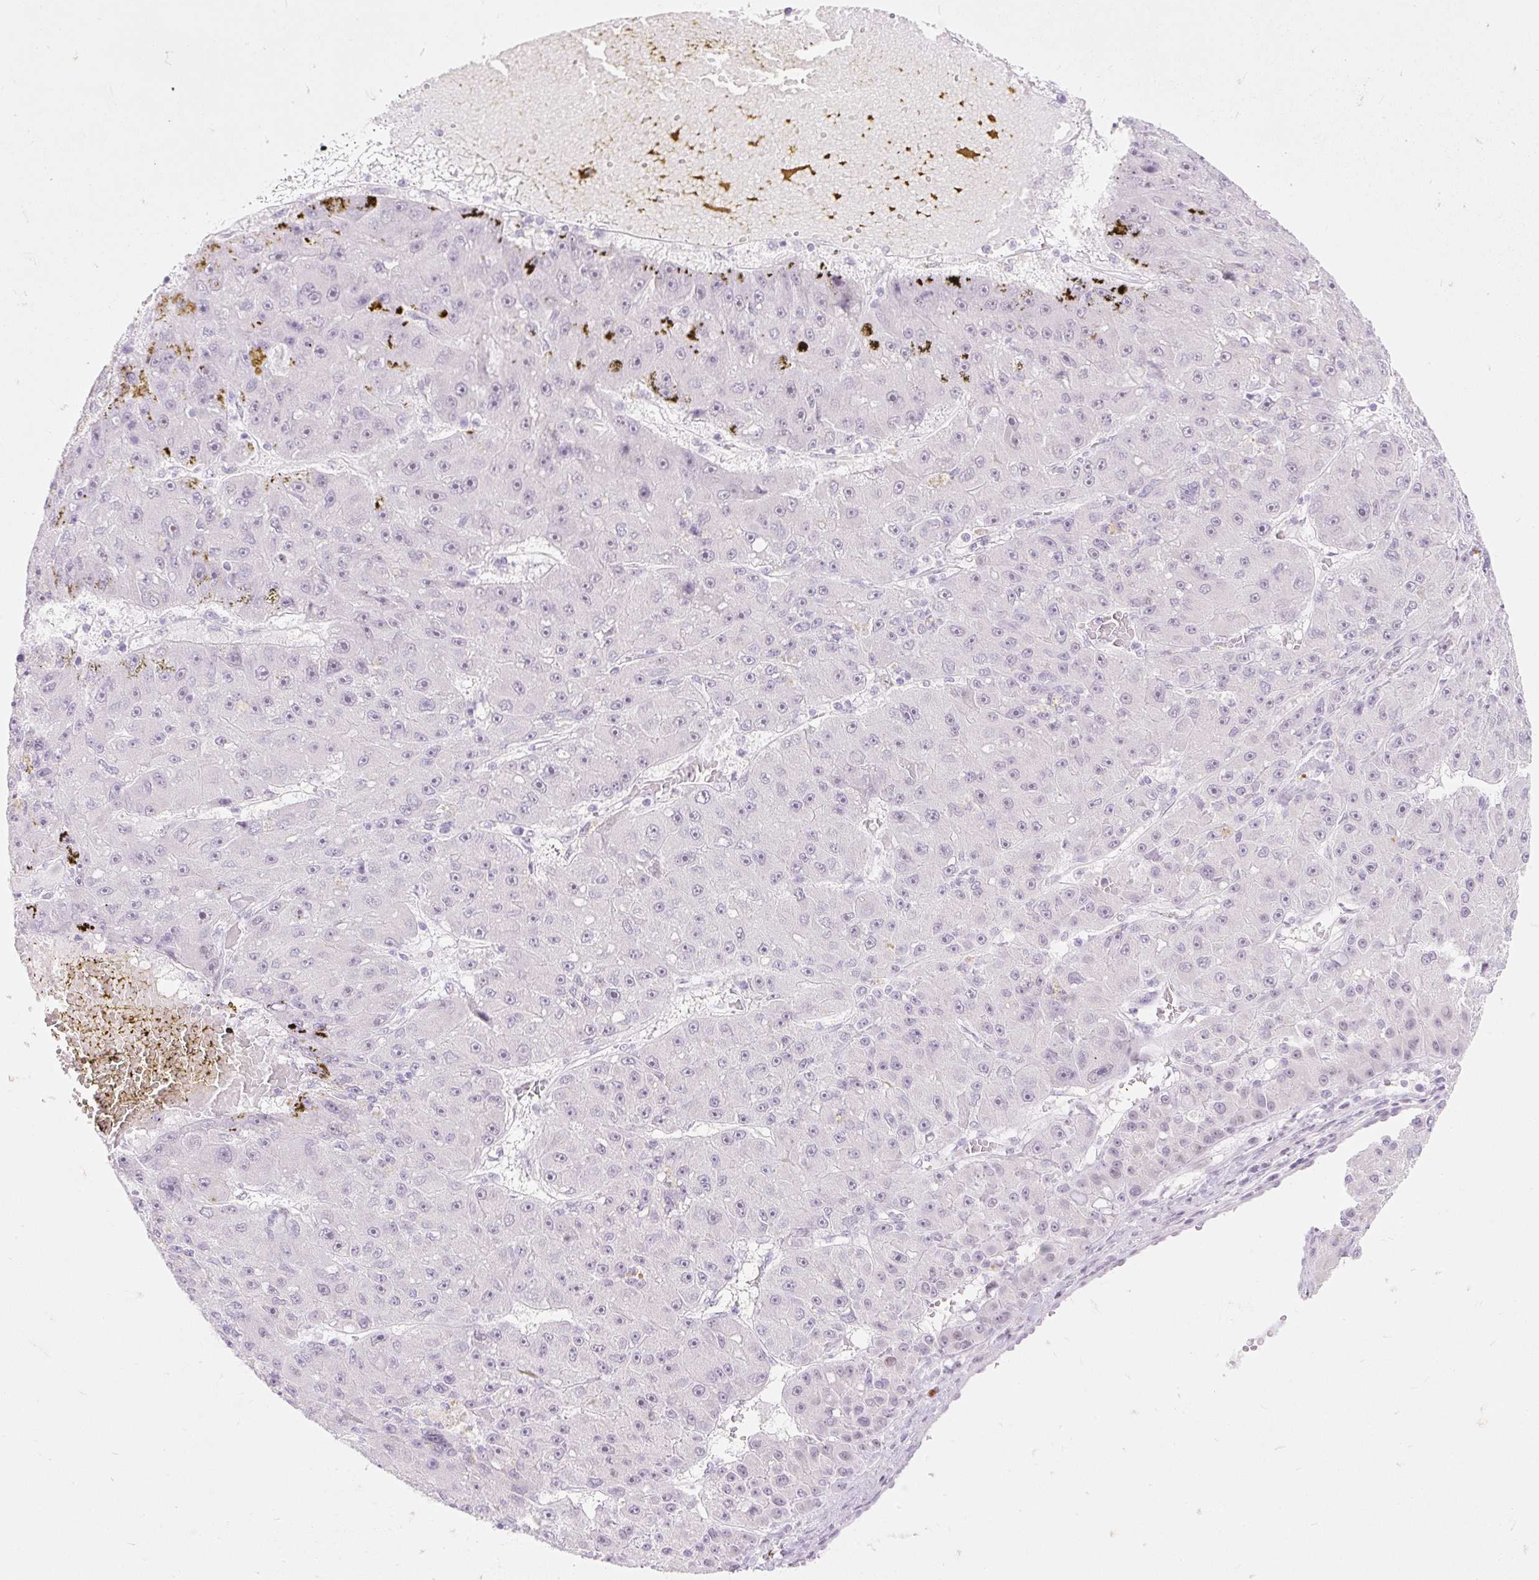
{"staining": {"intensity": "negative", "quantity": "none", "location": "none"}, "tissue": "liver cancer", "cell_type": "Tumor cells", "image_type": "cancer", "snomed": [{"axis": "morphology", "description": "Carcinoma, Hepatocellular, NOS"}, {"axis": "topography", "description": "Liver"}], "caption": "Immunohistochemical staining of human liver cancer (hepatocellular carcinoma) demonstrates no significant positivity in tumor cells.", "gene": "H2BW1", "patient": {"sex": "male", "age": 67}}